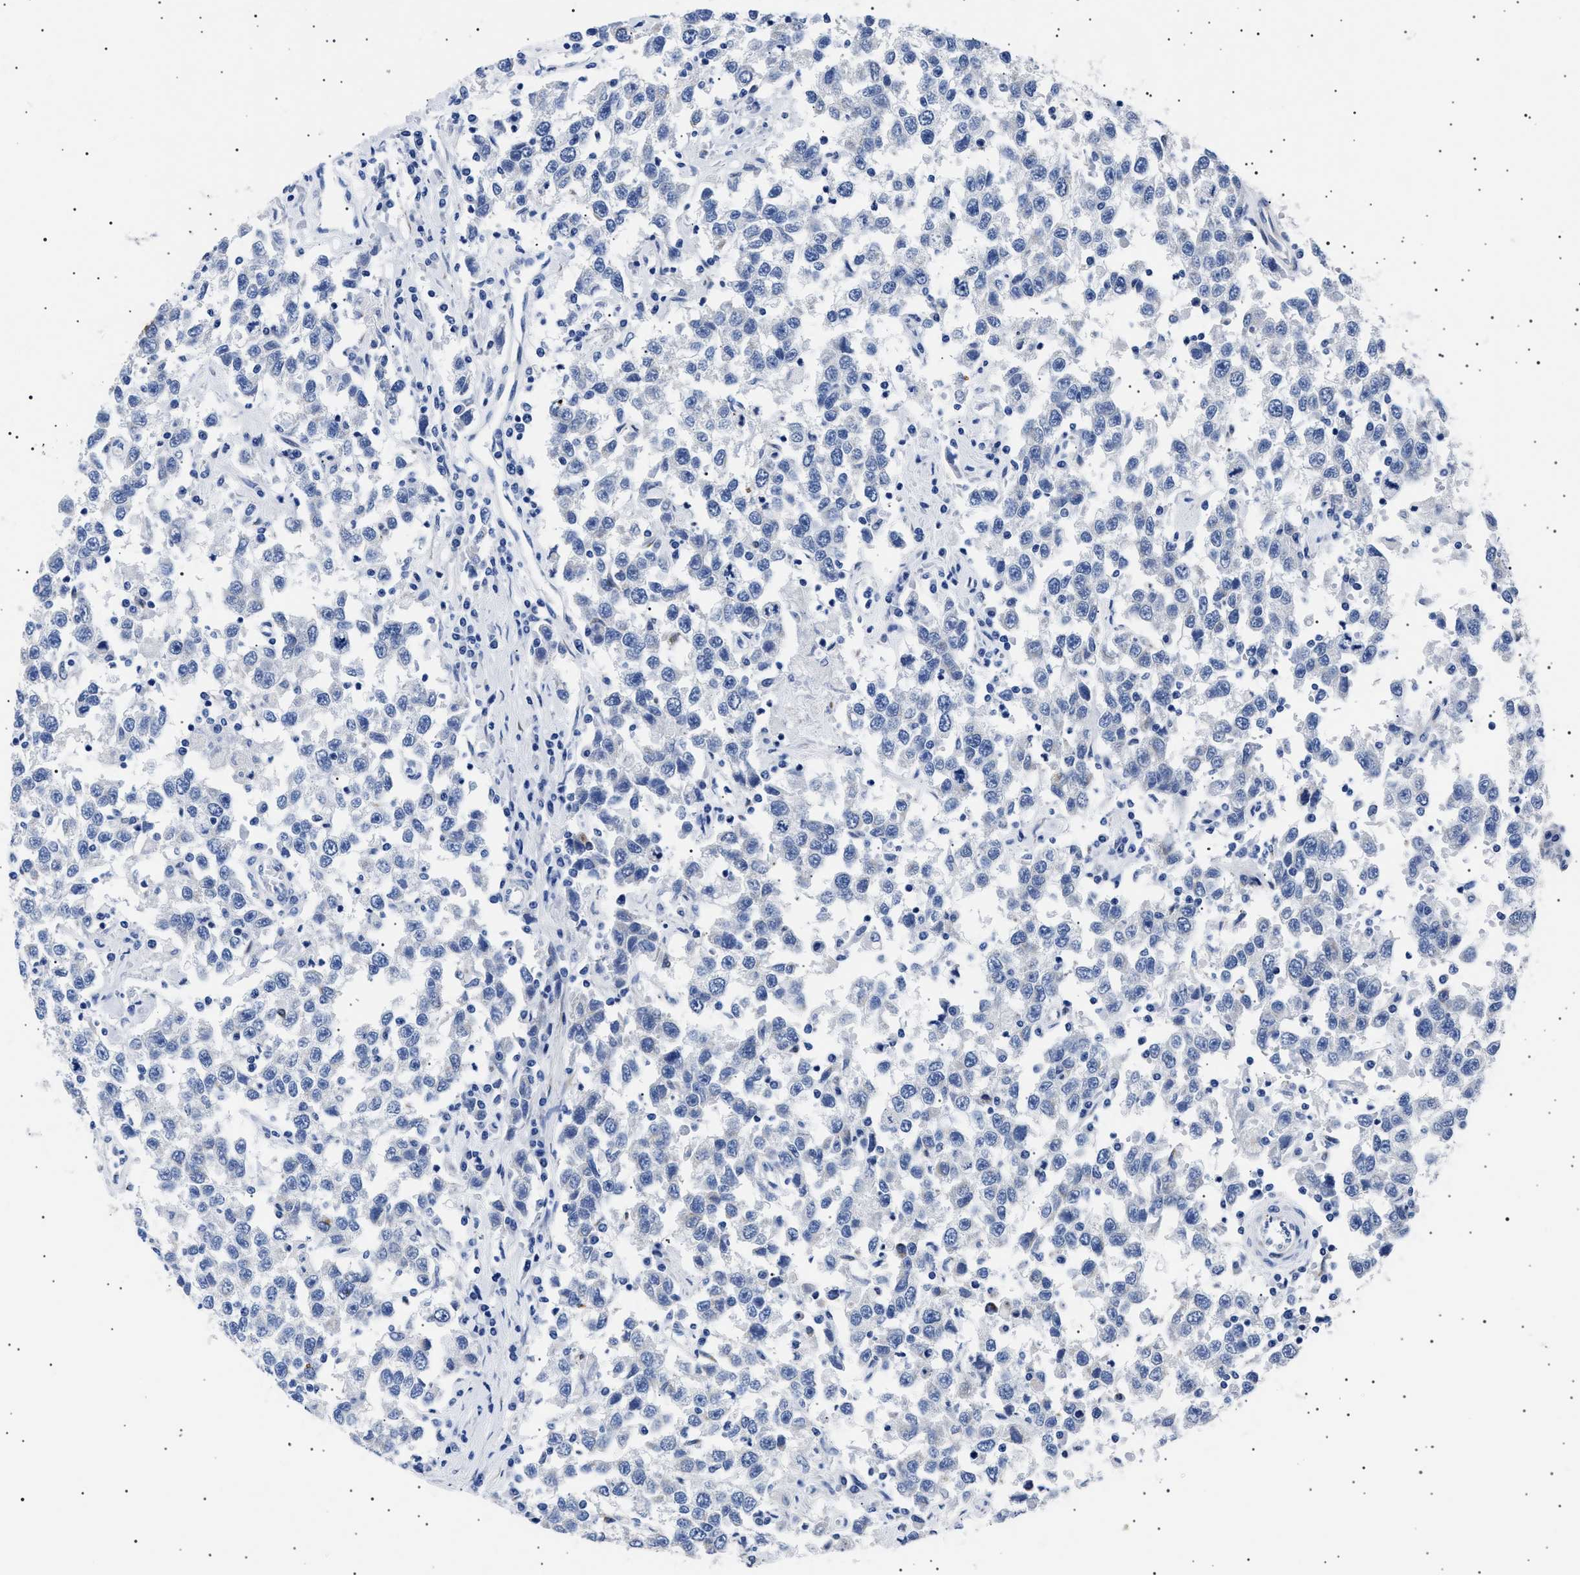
{"staining": {"intensity": "negative", "quantity": "none", "location": "none"}, "tissue": "testis cancer", "cell_type": "Tumor cells", "image_type": "cancer", "snomed": [{"axis": "morphology", "description": "Seminoma, NOS"}, {"axis": "topography", "description": "Testis"}], "caption": "Tumor cells show no significant expression in seminoma (testis). Brightfield microscopy of immunohistochemistry stained with DAB (brown) and hematoxylin (blue), captured at high magnification.", "gene": "HEMGN", "patient": {"sex": "male", "age": 41}}